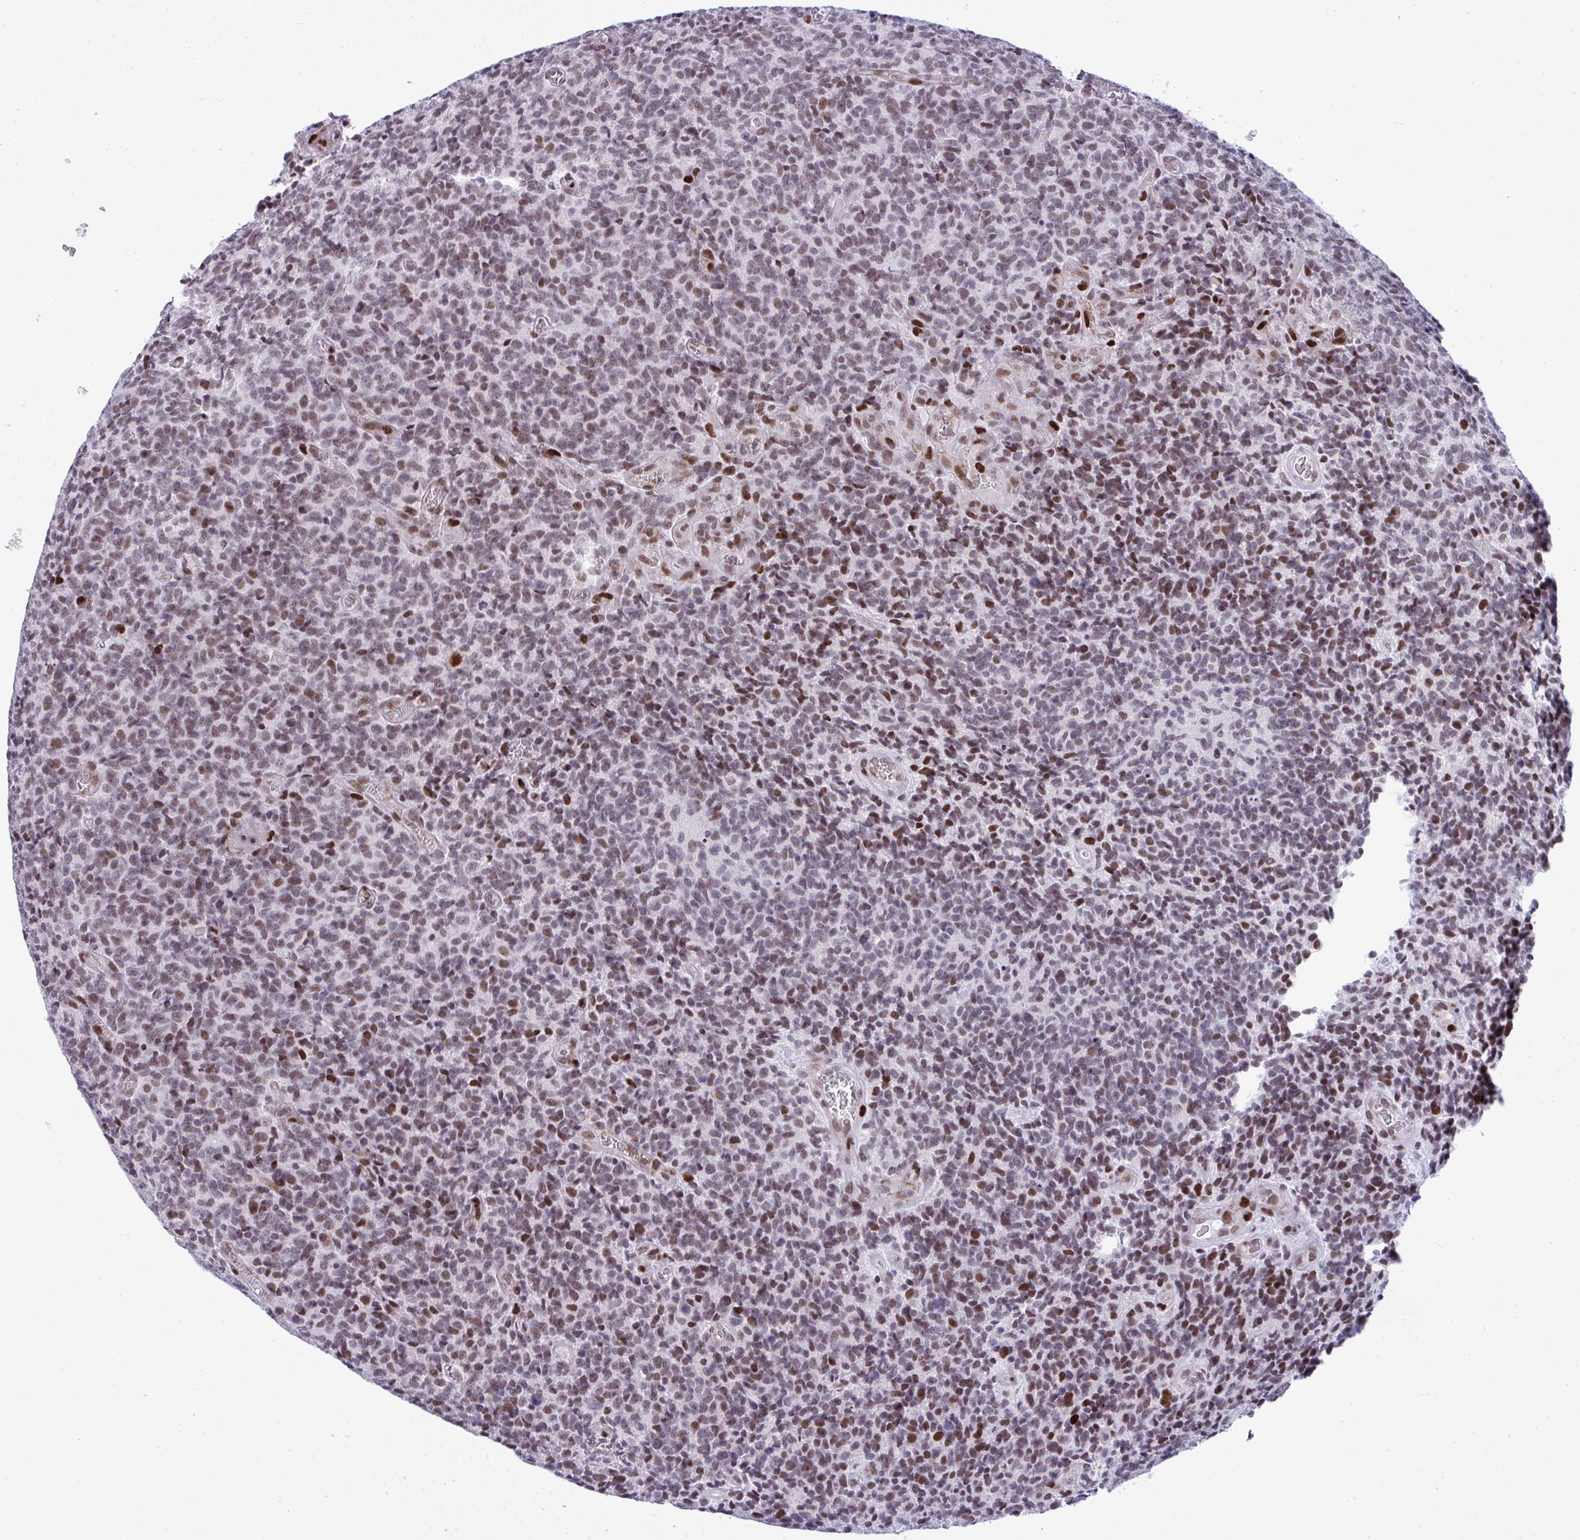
{"staining": {"intensity": "moderate", "quantity": ">75%", "location": "nuclear"}, "tissue": "glioma", "cell_type": "Tumor cells", "image_type": "cancer", "snomed": [{"axis": "morphology", "description": "Glioma, malignant, High grade"}, {"axis": "topography", "description": "Brain"}], "caption": "Protein analysis of glioma tissue displays moderate nuclear expression in approximately >75% of tumor cells. (Stains: DAB (3,3'-diaminobenzidine) in brown, nuclei in blue, Microscopy: brightfield microscopy at high magnification).", "gene": "ZFHX3", "patient": {"sex": "male", "age": 76}}